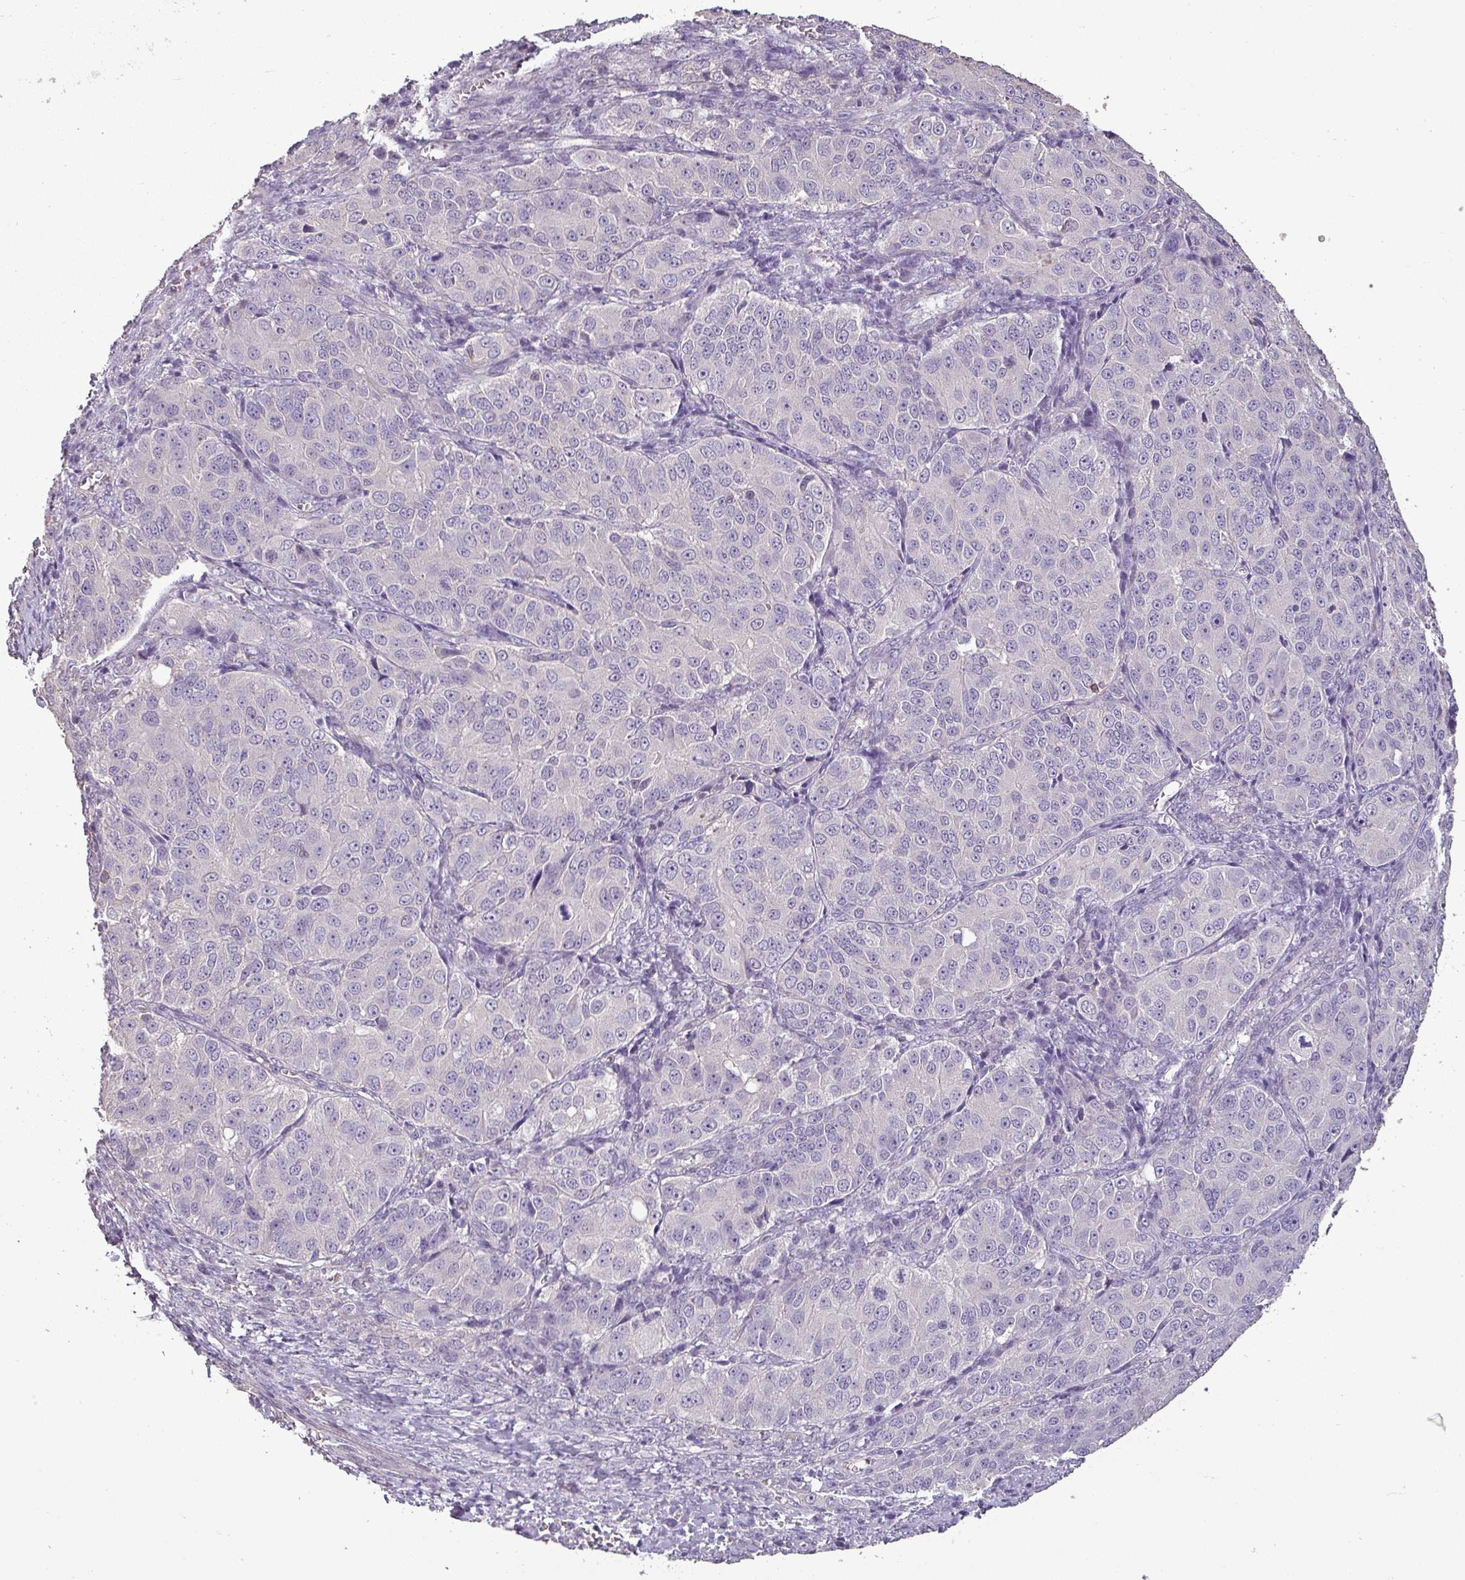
{"staining": {"intensity": "negative", "quantity": "none", "location": "none"}, "tissue": "ovarian cancer", "cell_type": "Tumor cells", "image_type": "cancer", "snomed": [{"axis": "morphology", "description": "Carcinoma, endometroid"}, {"axis": "topography", "description": "Ovary"}], "caption": "Micrograph shows no protein positivity in tumor cells of ovarian endometroid carcinoma tissue. (Brightfield microscopy of DAB immunohistochemistry (IHC) at high magnification).", "gene": "LY9", "patient": {"sex": "female", "age": 51}}